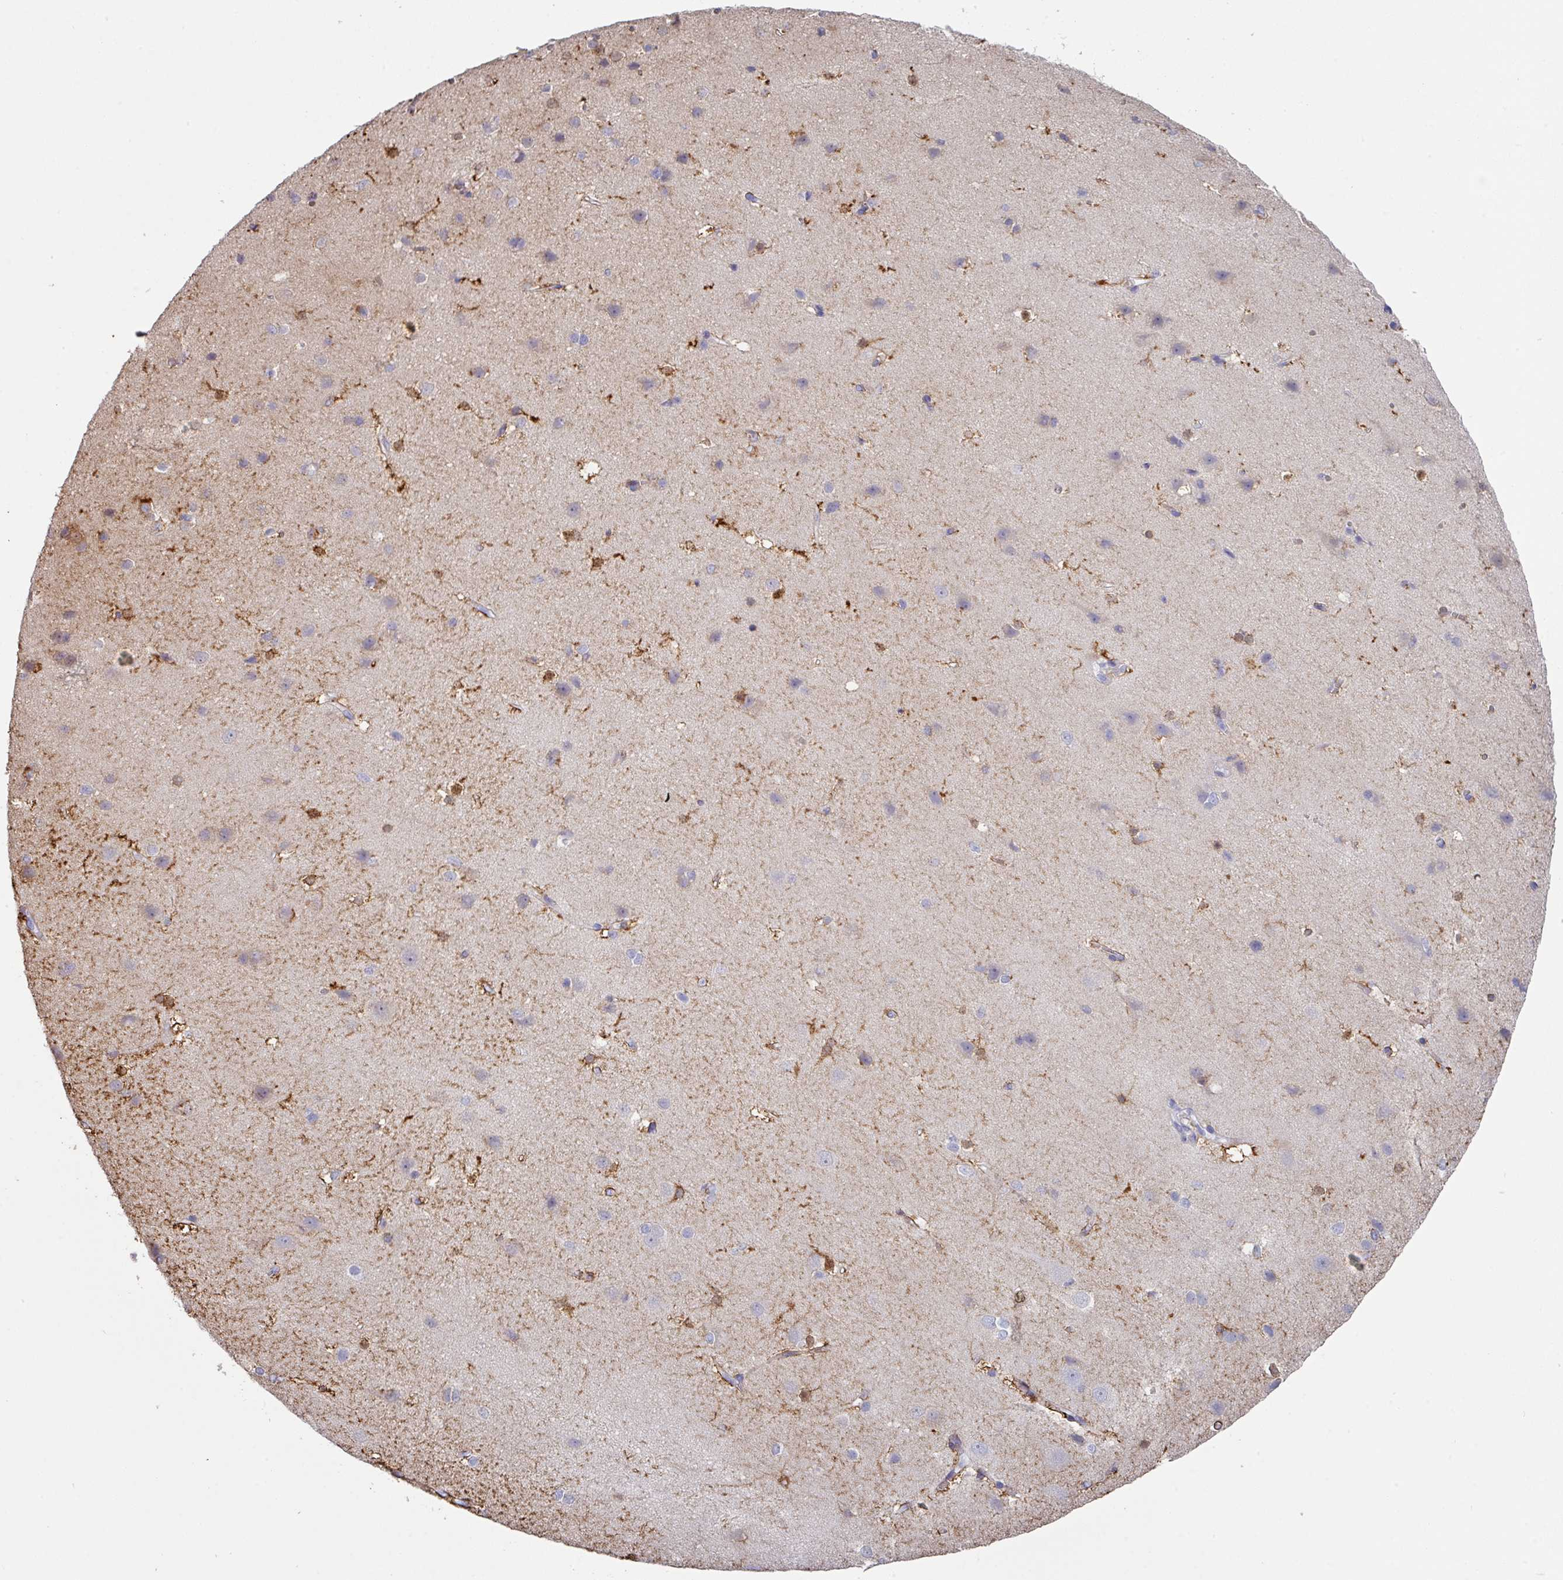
{"staining": {"intensity": "moderate", "quantity": "25%-75%", "location": "cytoplasmic/membranous"}, "tissue": "cerebral cortex", "cell_type": "Endothelial cells", "image_type": "normal", "snomed": [{"axis": "morphology", "description": "Normal tissue, NOS"}, {"axis": "topography", "description": "Cerebral cortex"}], "caption": "The image shows immunohistochemical staining of unremarkable cerebral cortex. There is moderate cytoplasmic/membranous expression is appreciated in about 25%-75% of endothelial cells. The protein of interest is stained brown, and the nuclei are stained in blue (DAB IHC with brightfield microscopy, high magnification).", "gene": "PEX10", "patient": {"sex": "male", "age": 37}}